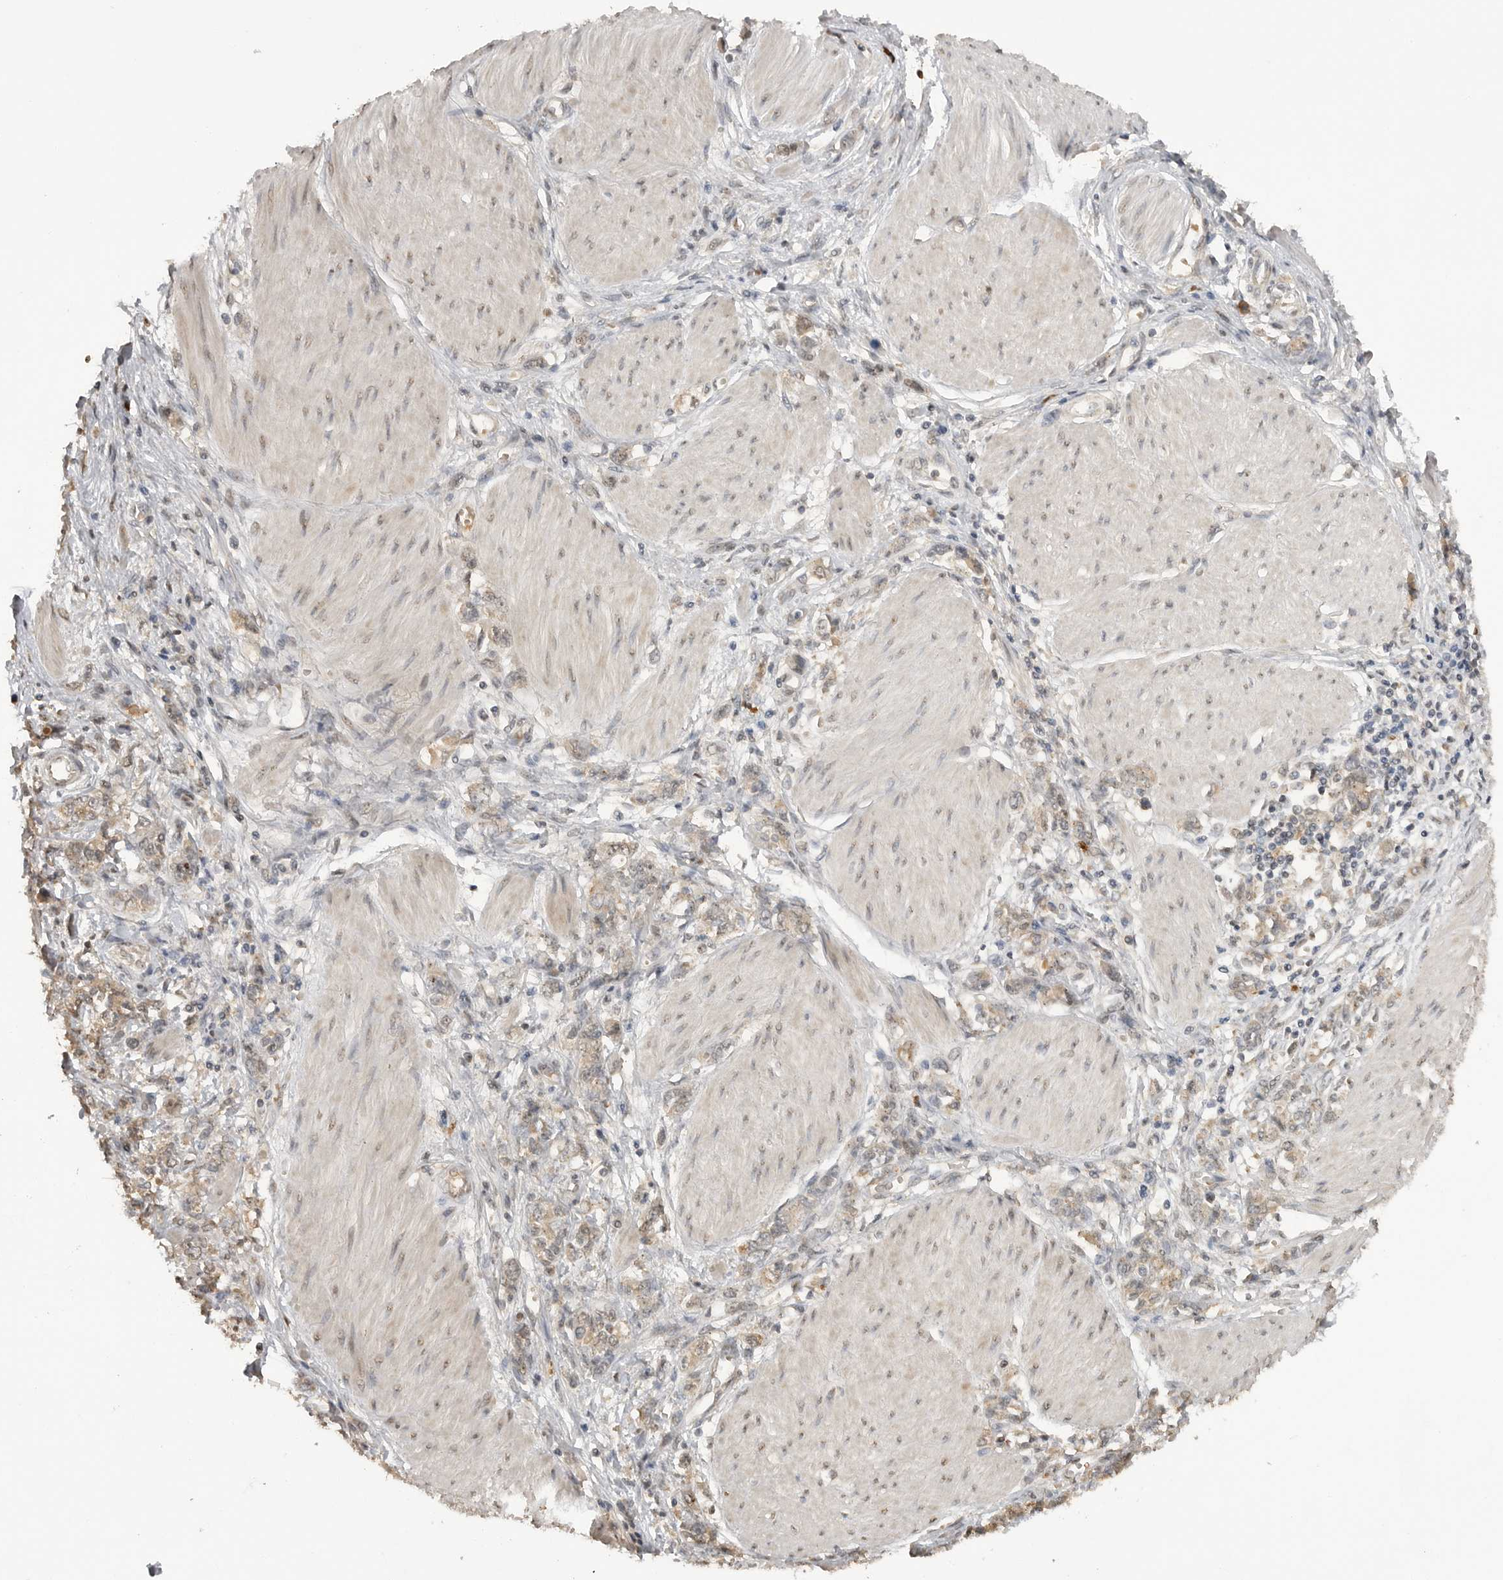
{"staining": {"intensity": "weak", "quantity": "25%-75%", "location": "cytoplasmic/membranous"}, "tissue": "stomach cancer", "cell_type": "Tumor cells", "image_type": "cancer", "snomed": [{"axis": "morphology", "description": "Adenocarcinoma, NOS"}, {"axis": "topography", "description": "Stomach"}], "caption": "Human stomach cancer (adenocarcinoma) stained with a brown dye shows weak cytoplasmic/membranous positive staining in about 25%-75% of tumor cells.", "gene": "ASPSCR1", "patient": {"sex": "female", "age": 76}}